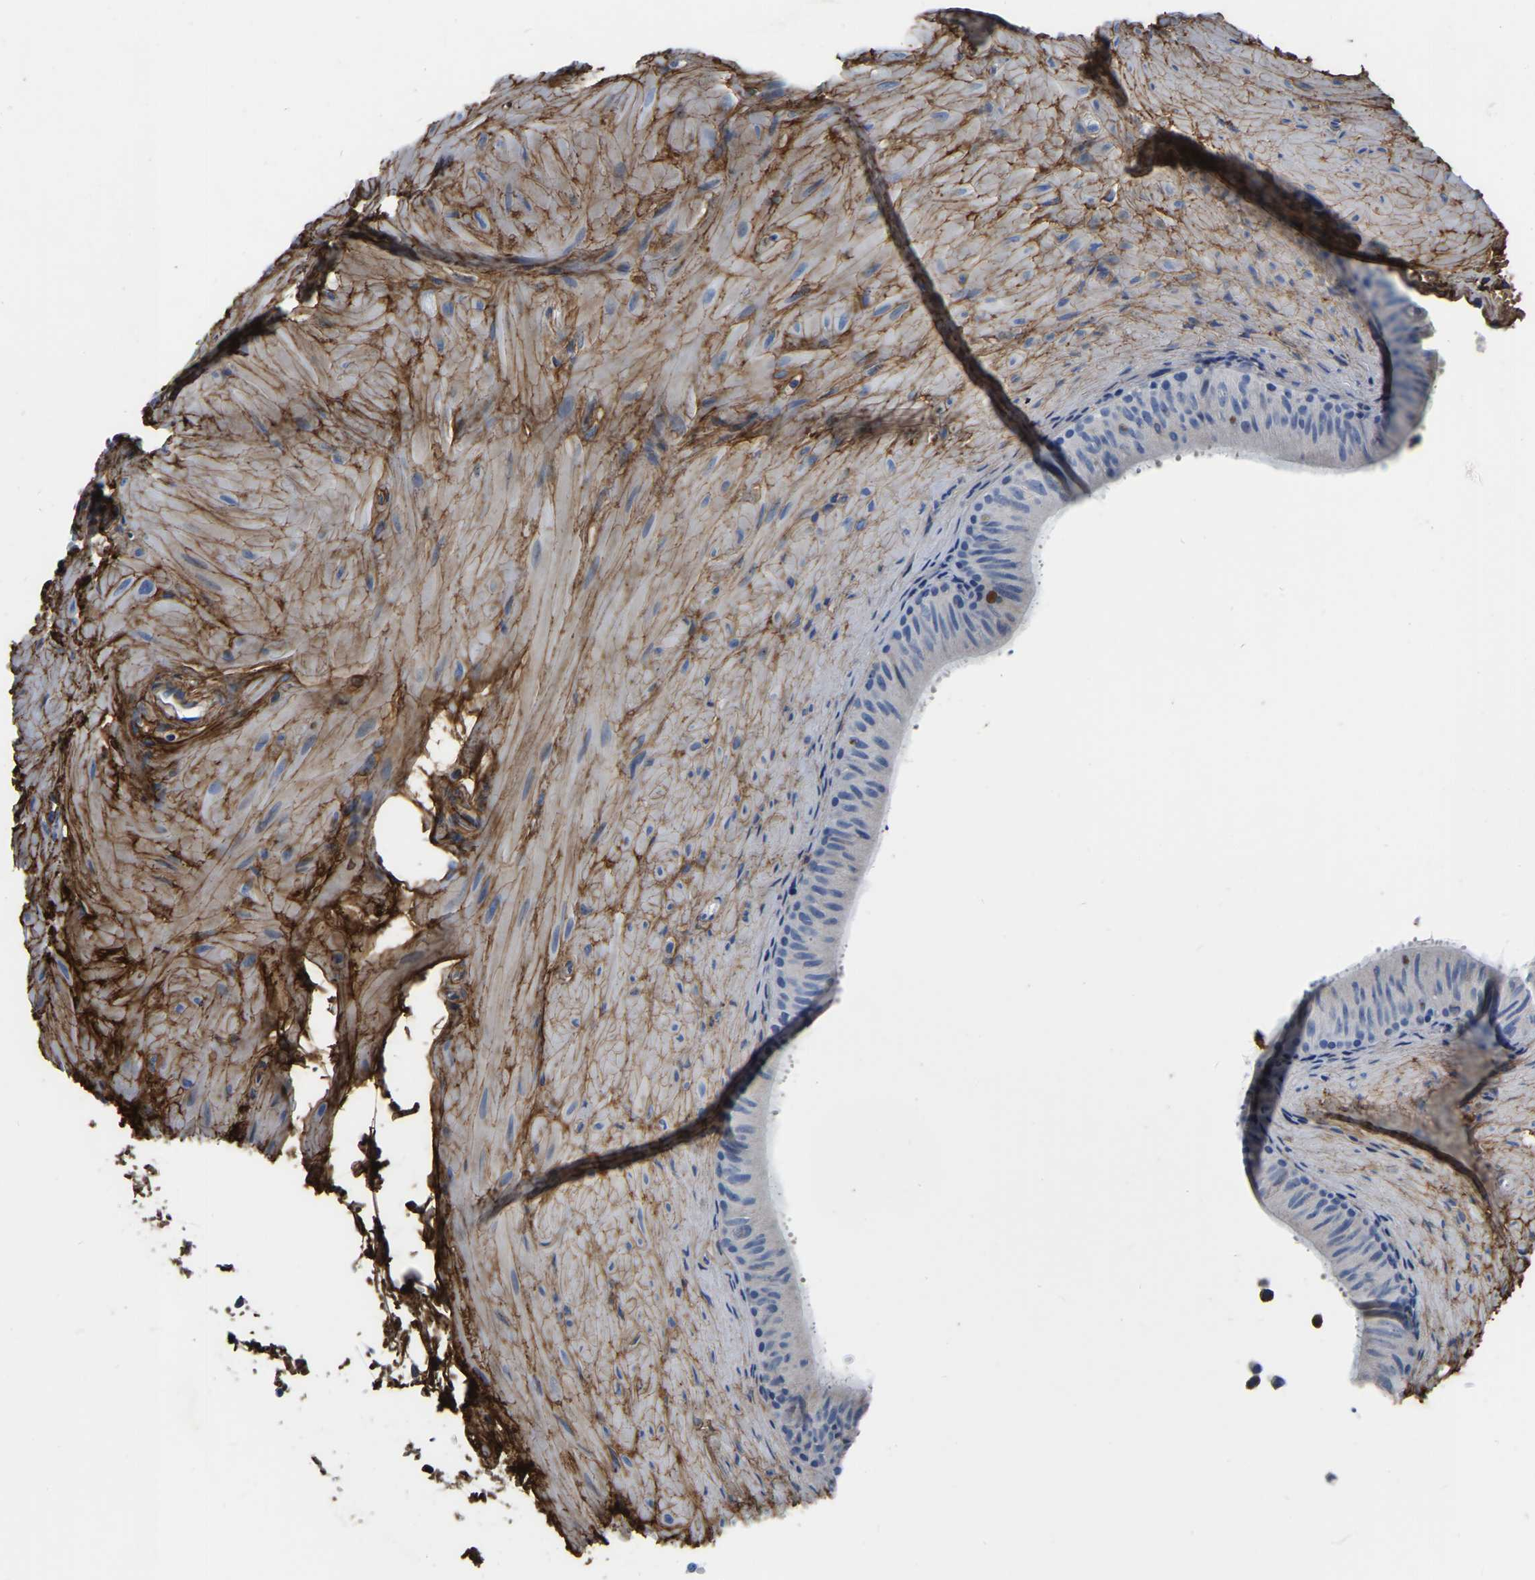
{"staining": {"intensity": "negative", "quantity": "none", "location": "none"}, "tissue": "epididymis", "cell_type": "Glandular cells", "image_type": "normal", "snomed": [{"axis": "morphology", "description": "Normal tissue, NOS"}, {"axis": "topography", "description": "Epididymis"}], "caption": "This is an IHC image of benign human epididymis. There is no staining in glandular cells.", "gene": "COL6A1", "patient": {"sex": "male", "age": 34}}